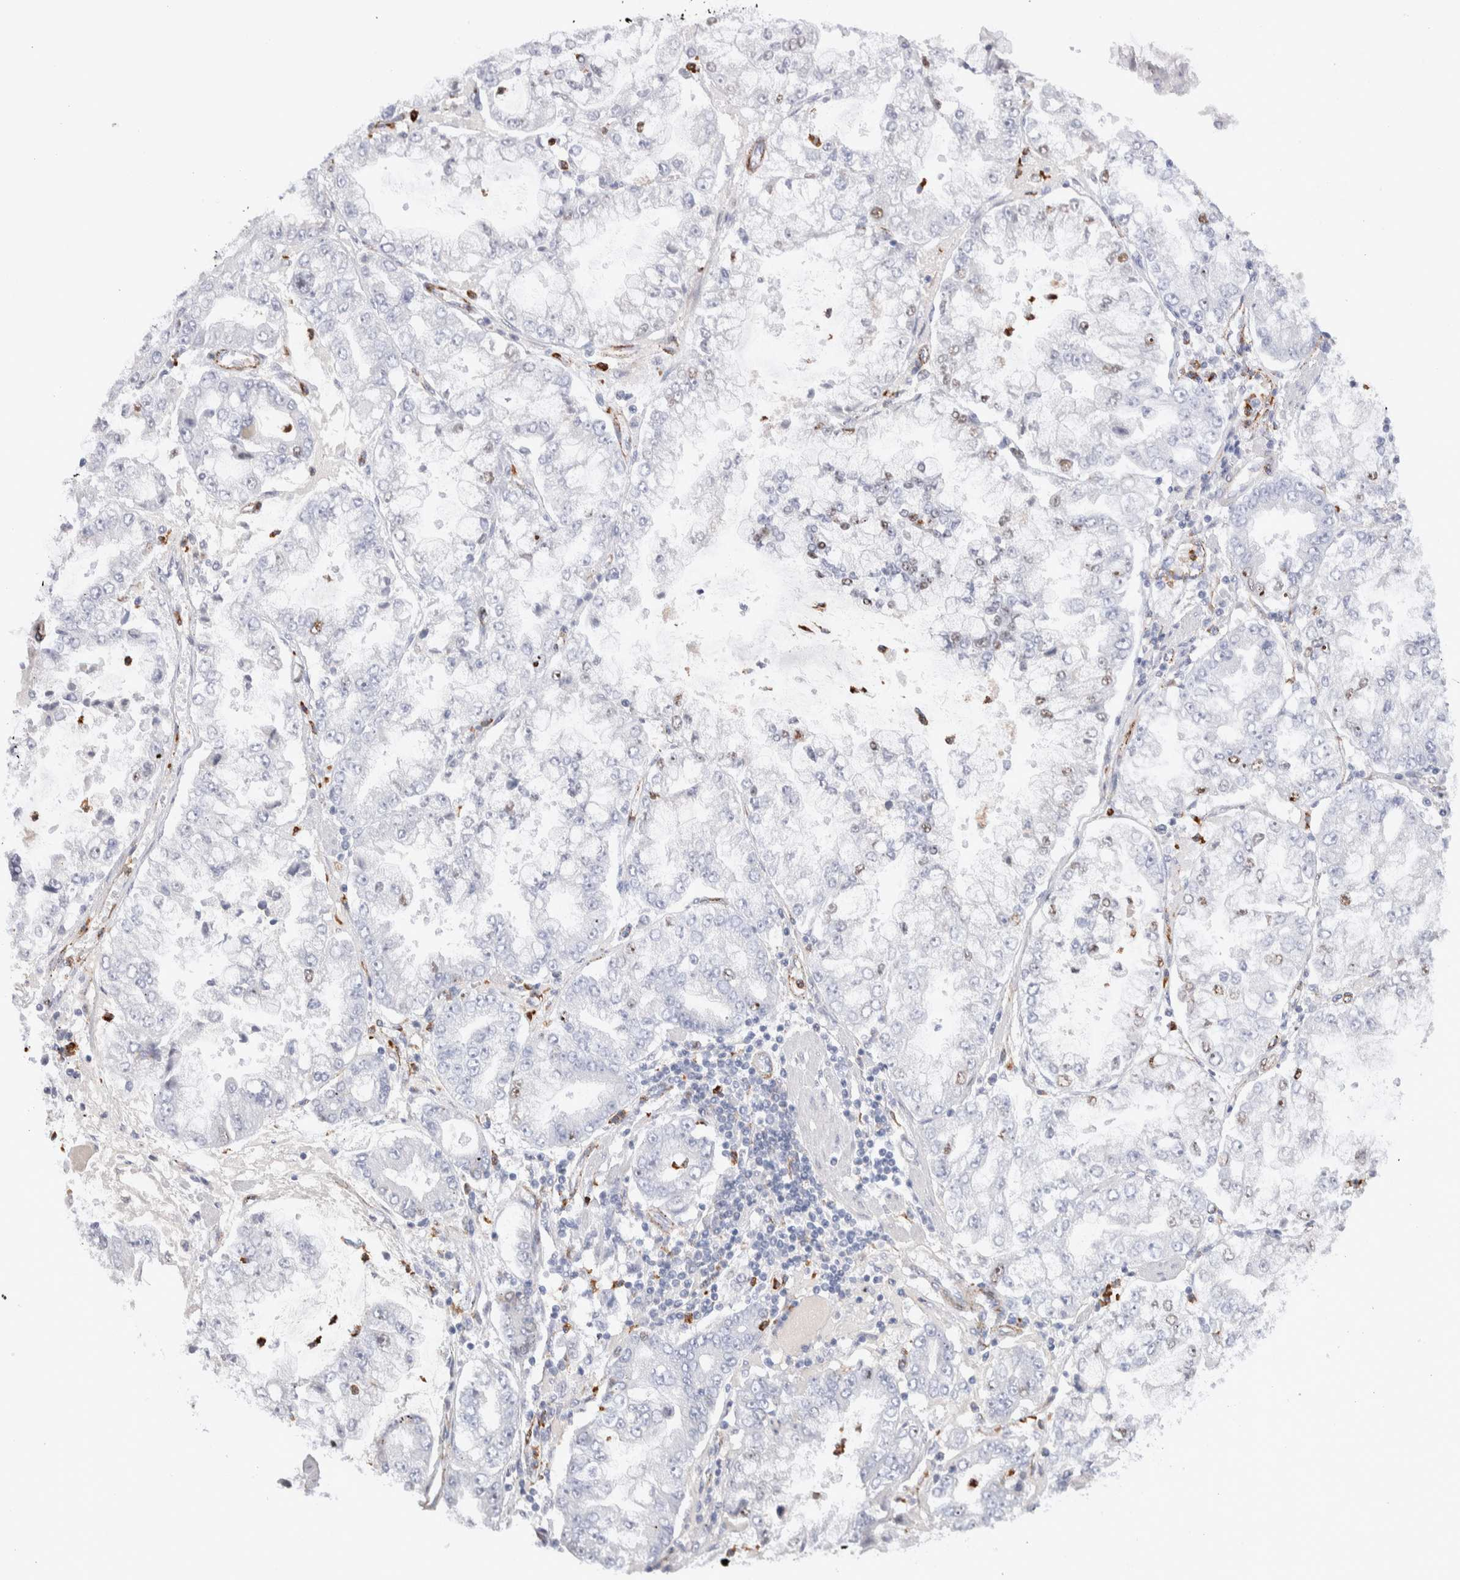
{"staining": {"intensity": "negative", "quantity": "none", "location": "none"}, "tissue": "stomach cancer", "cell_type": "Tumor cells", "image_type": "cancer", "snomed": [{"axis": "morphology", "description": "Adenocarcinoma, NOS"}, {"axis": "topography", "description": "Stomach"}], "caption": "Photomicrograph shows no significant protein positivity in tumor cells of adenocarcinoma (stomach). (DAB (3,3'-diaminobenzidine) immunohistochemistry (IHC) with hematoxylin counter stain).", "gene": "SEPTIN4", "patient": {"sex": "male", "age": 76}}